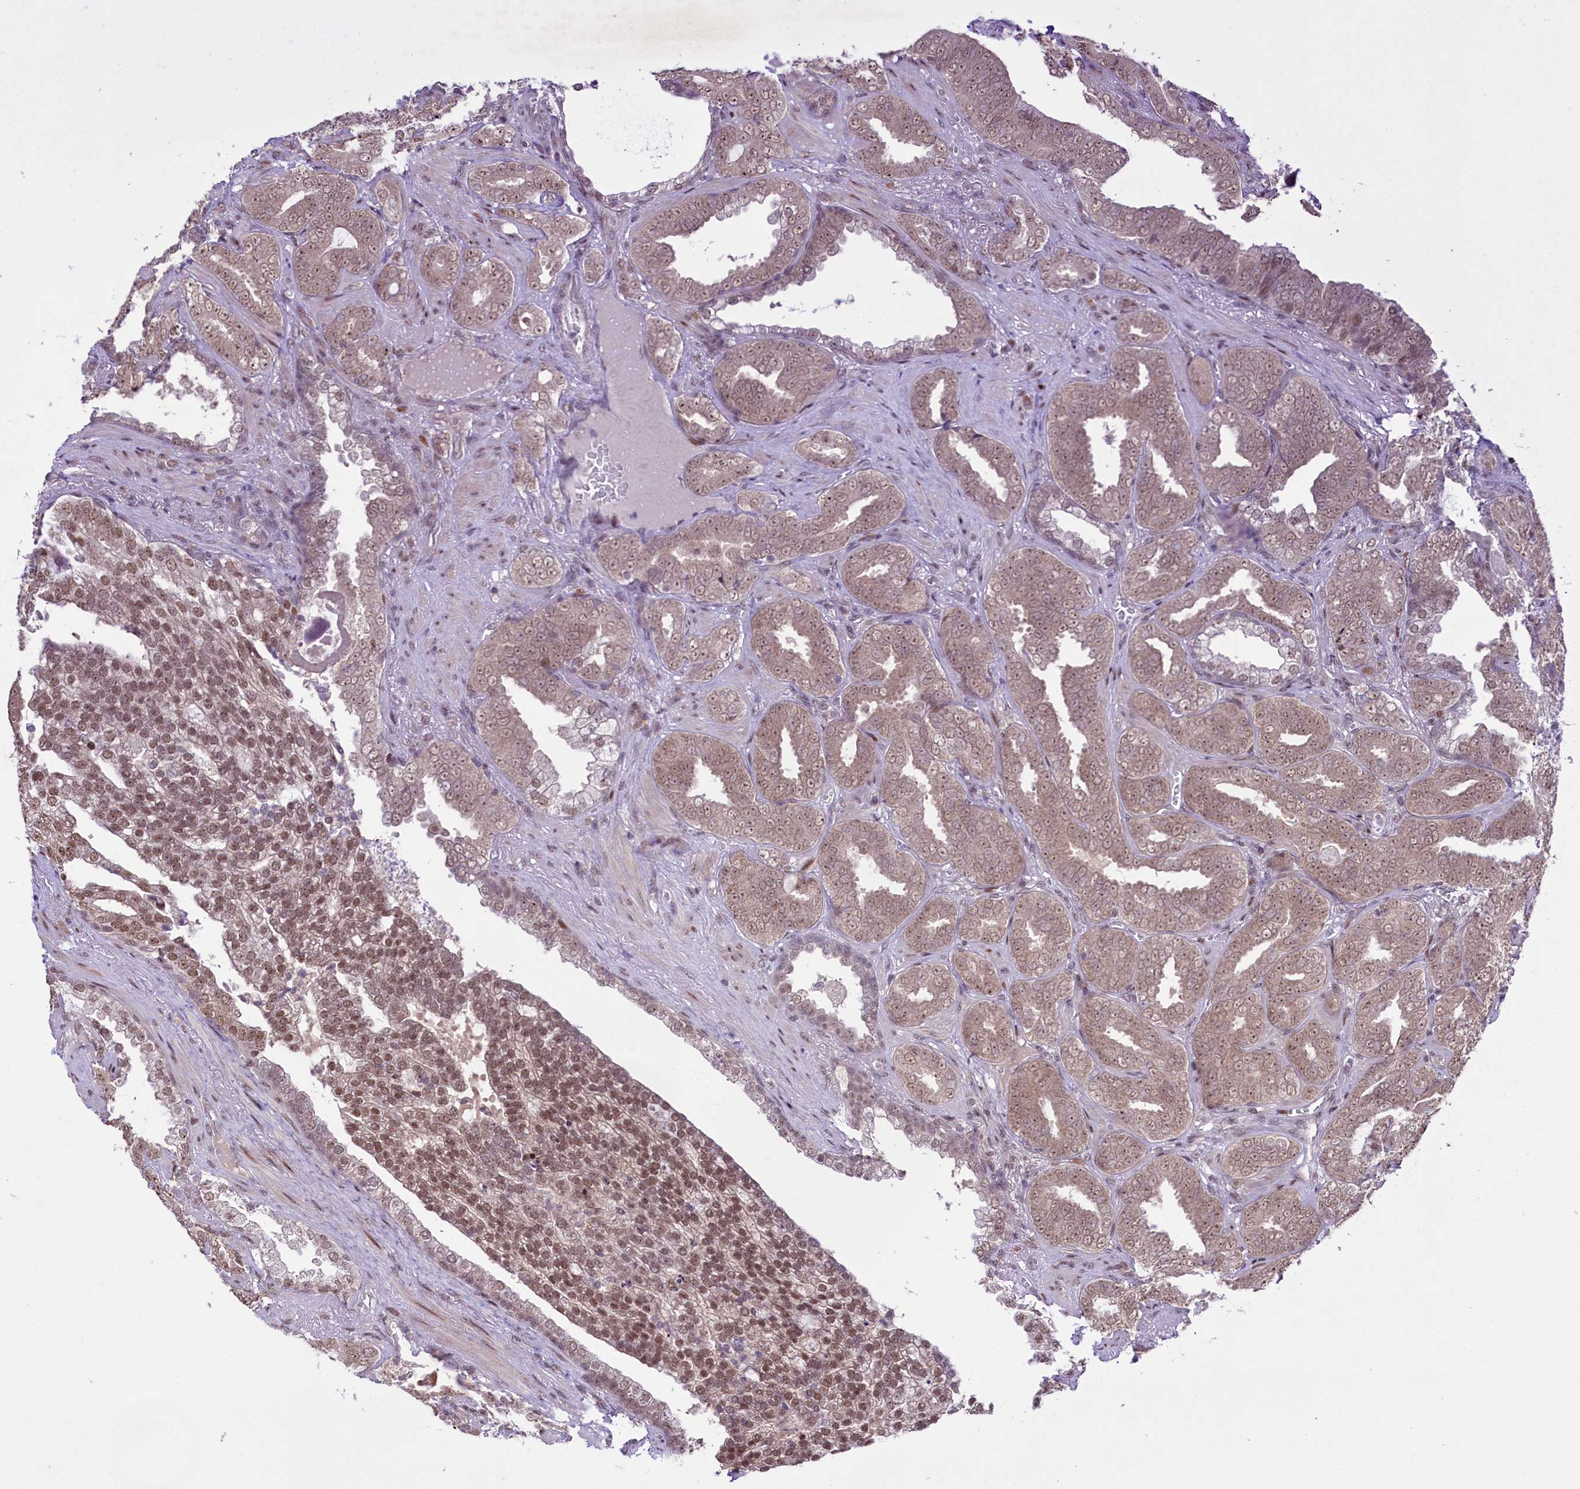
{"staining": {"intensity": "moderate", "quantity": ">75%", "location": "nuclear"}, "tissue": "prostate cancer", "cell_type": "Tumor cells", "image_type": "cancer", "snomed": [{"axis": "morphology", "description": "Adenocarcinoma, High grade"}, {"axis": "topography", "description": "Prostate and seminal vesicle, NOS"}], "caption": "High-power microscopy captured an IHC image of prostate cancer (adenocarcinoma (high-grade)), revealing moderate nuclear staining in approximately >75% of tumor cells.", "gene": "ANKS3", "patient": {"sex": "male", "age": 67}}